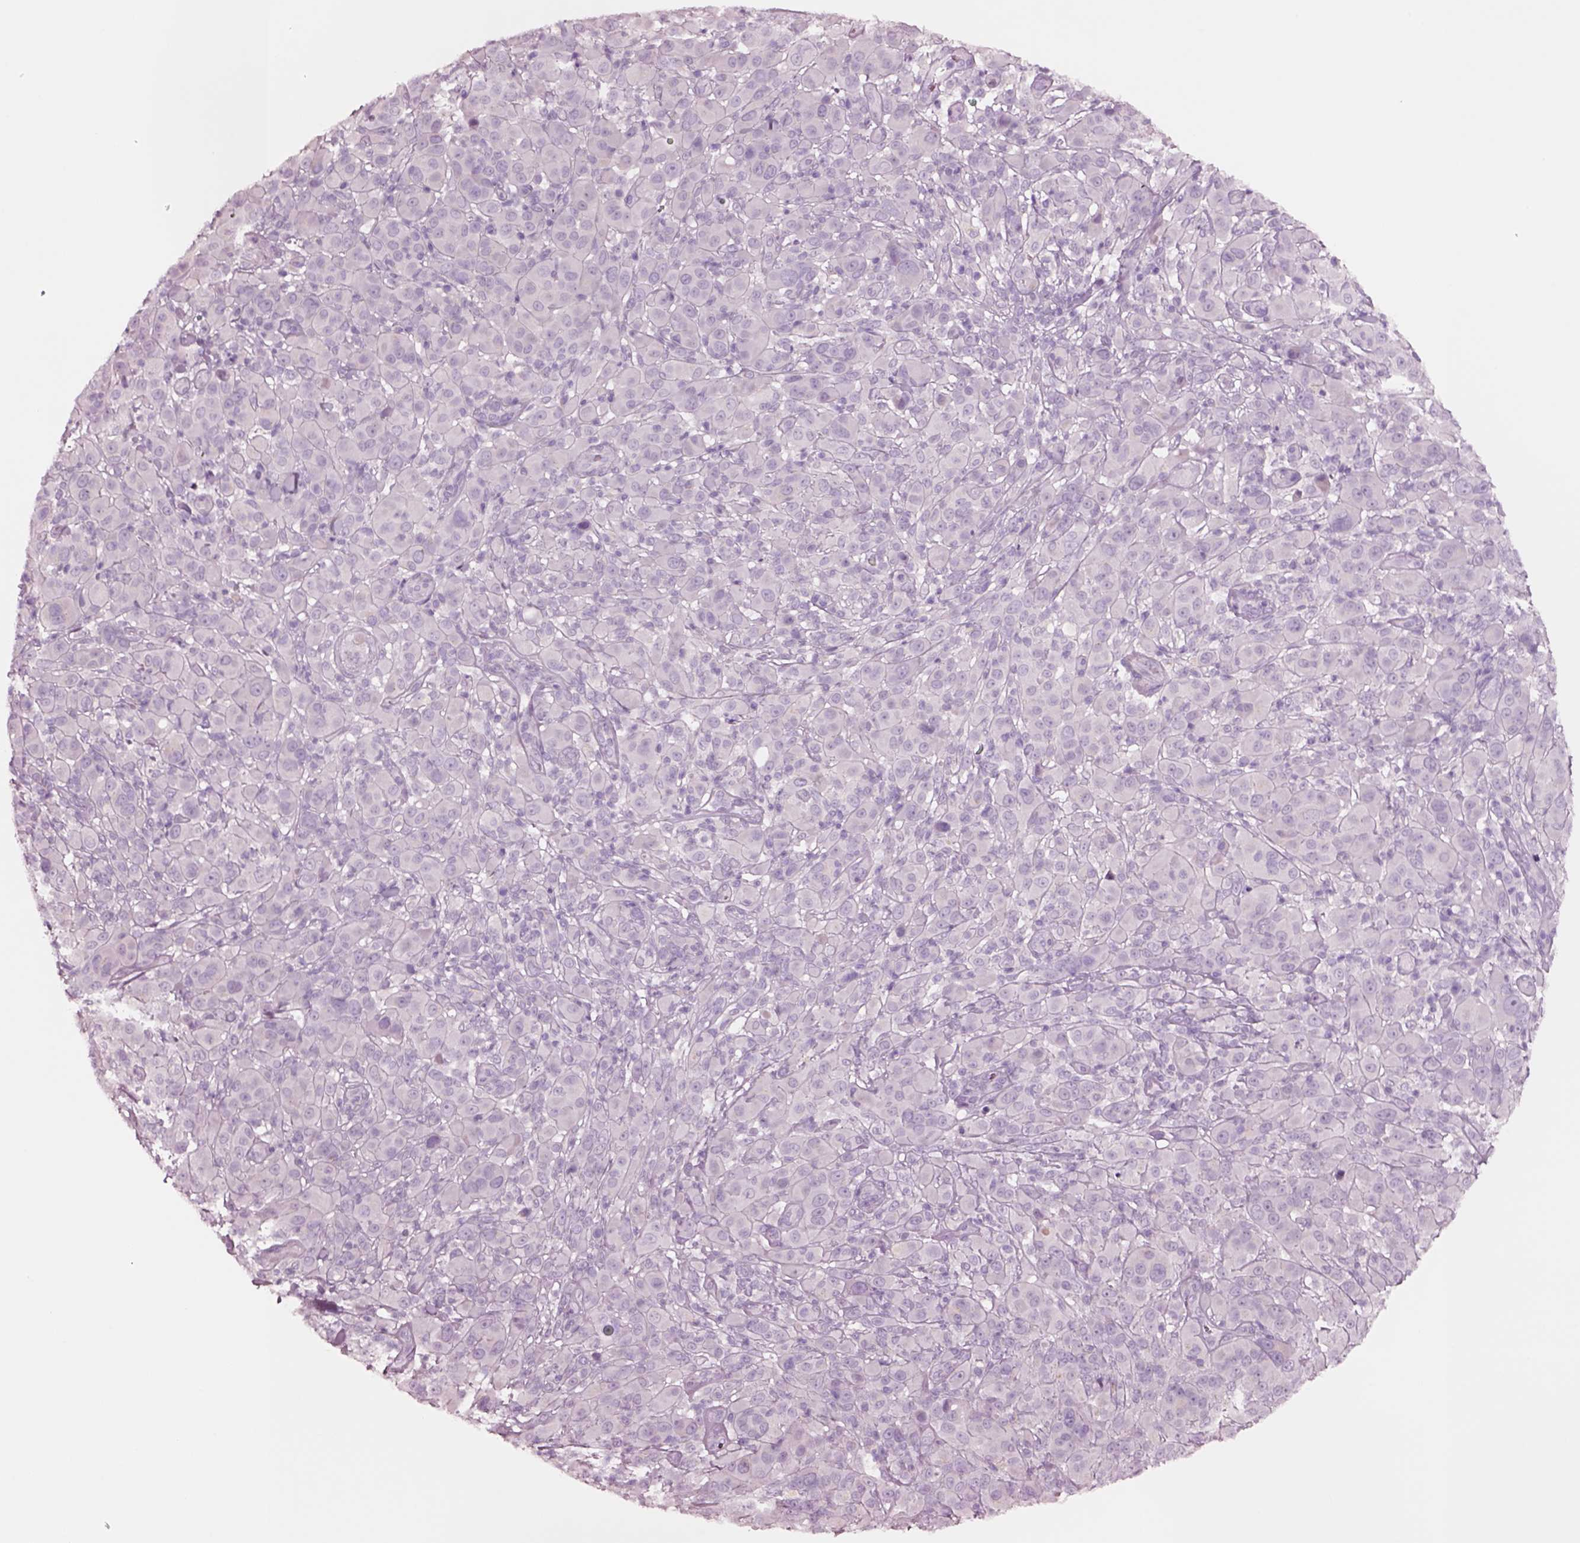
{"staining": {"intensity": "negative", "quantity": "none", "location": "none"}, "tissue": "melanoma", "cell_type": "Tumor cells", "image_type": "cancer", "snomed": [{"axis": "morphology", "description": "Malignant melanoma, NOS"}, {"axis": "topography", "description": "Skin"}], "caption": "Image shows no significant protein staining in tumor cells of melanoma. (Immunohistochemistry (ihc), brightfield microscopy, high magnification).", "gene": "NMRK2", "patient": {"sex": "female", "age": 87}}